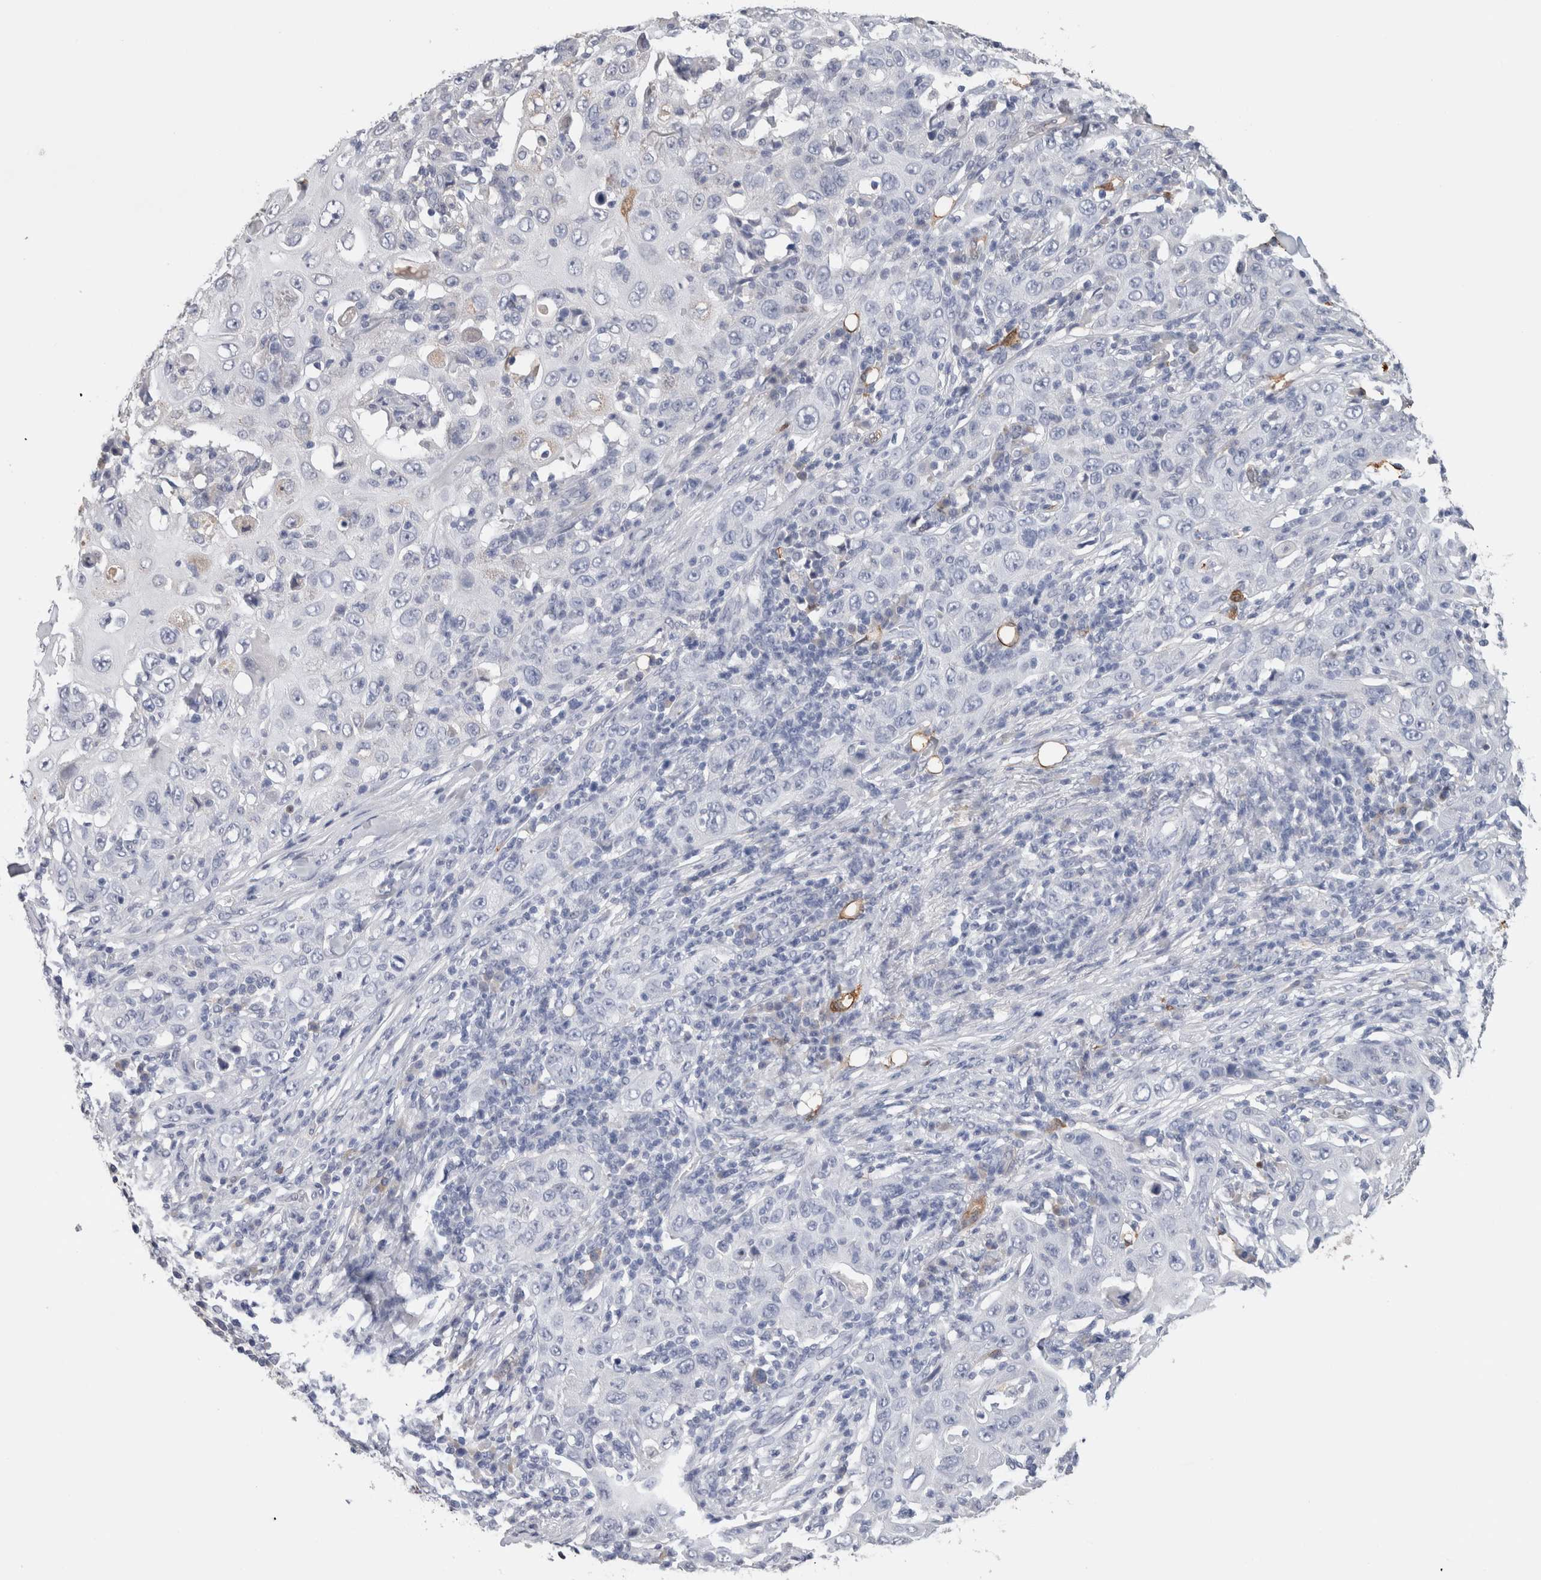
{"staining": {"intensity": "negative", "quantity": "none", "location": "none"}, "tissue": "skin cancer", "cell_type": "Tumor cells", "image_type": "cancer", "snomed": [{"axis": "morphology", "description": "Squamous cell carcinoma, NOS"}, {"axis": "topography", "description": "Skin"}], "caption": "Image shows no protein positivity in tumor cells of skin cancer (squamous cell carcinoma) tissue. (DAB (3,3'-diaminobenzidine) immunohistochemistry, high magnification).", "gene": "FABP4", "patient": {"sex": "female", "age": 88}}